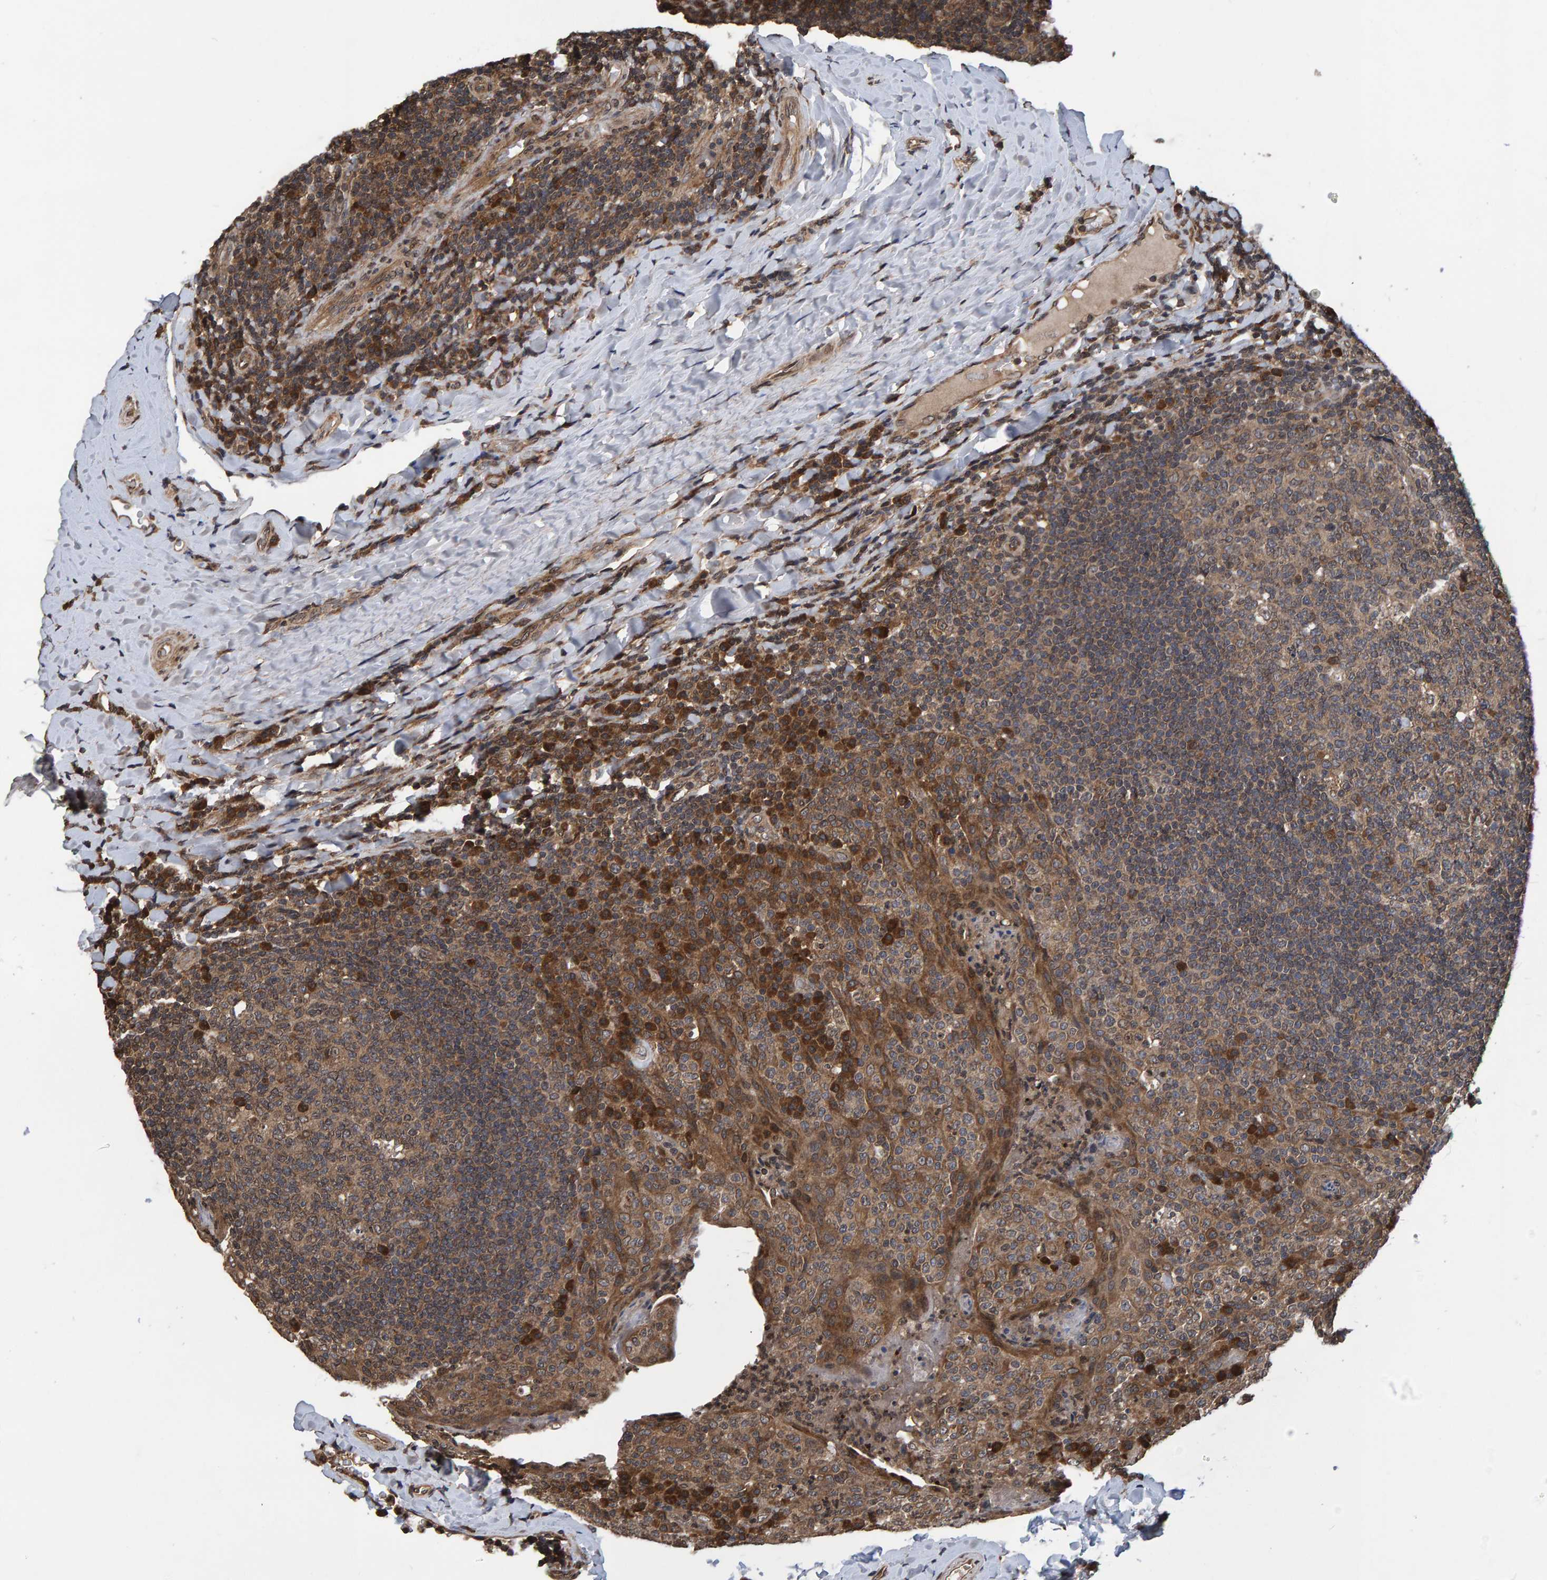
{"staining": {"intensity": "moderate", "quantity": ">75%", "location": "cytoplasmic/membranous"}, "tissue": "tonsil", "cell_type": "Germinal center cells", "image_type": "normal", "snomed": [{"axis": "morphology", "description": "Normal tissue, NOS"}, {"axis": "topography", "description": "Tonsil"}], "caption": "Normal tonsil was stained to show a protein in brown. There is medium levels of moderate cytoplasmic/membranous staining in approximately >75% of germinal center cells. (DAB (3,3'-diaminobenzidine) = brown stain, brightfield microscopy at high magnification).", "gene": "GAB2", "patient": {"sex": "male", "age": 17}}